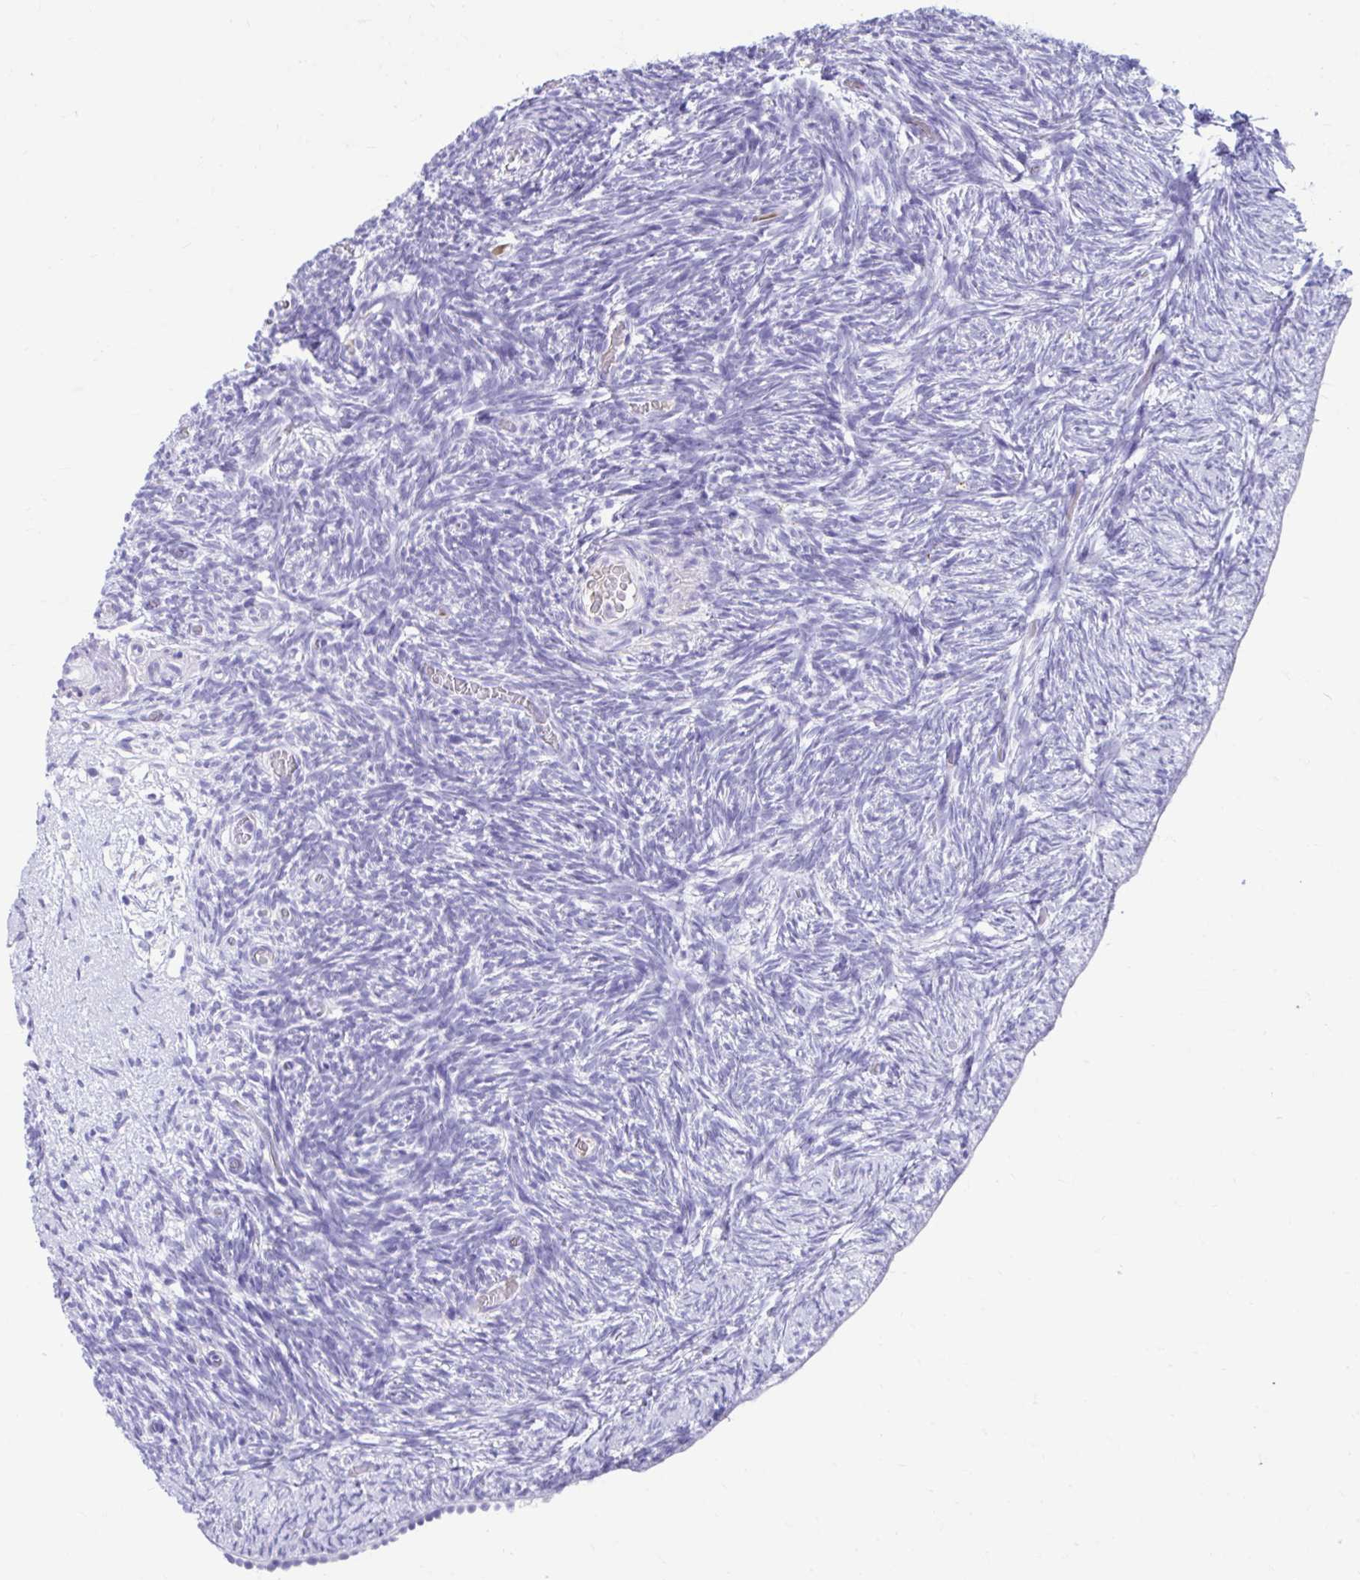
{"staining": {"intensity": "negative", "quantity": "none", "location": "none"}, "tissue": "ovary", "cell_type": "Follicle cells", "image_type": "normal", "snomed": [{"axis": "morphology", "description": "Normal tissue, NOS"}, {"axis": "topography", "description": "Ovary"}], "caption": "A high-resolution photomicrograph shows IHC staining of unremarkable ovary, which reveals no significant expression in follicle cells.", "gene": "SMIM9", "patient": {"sex": "female", "age": 39}}